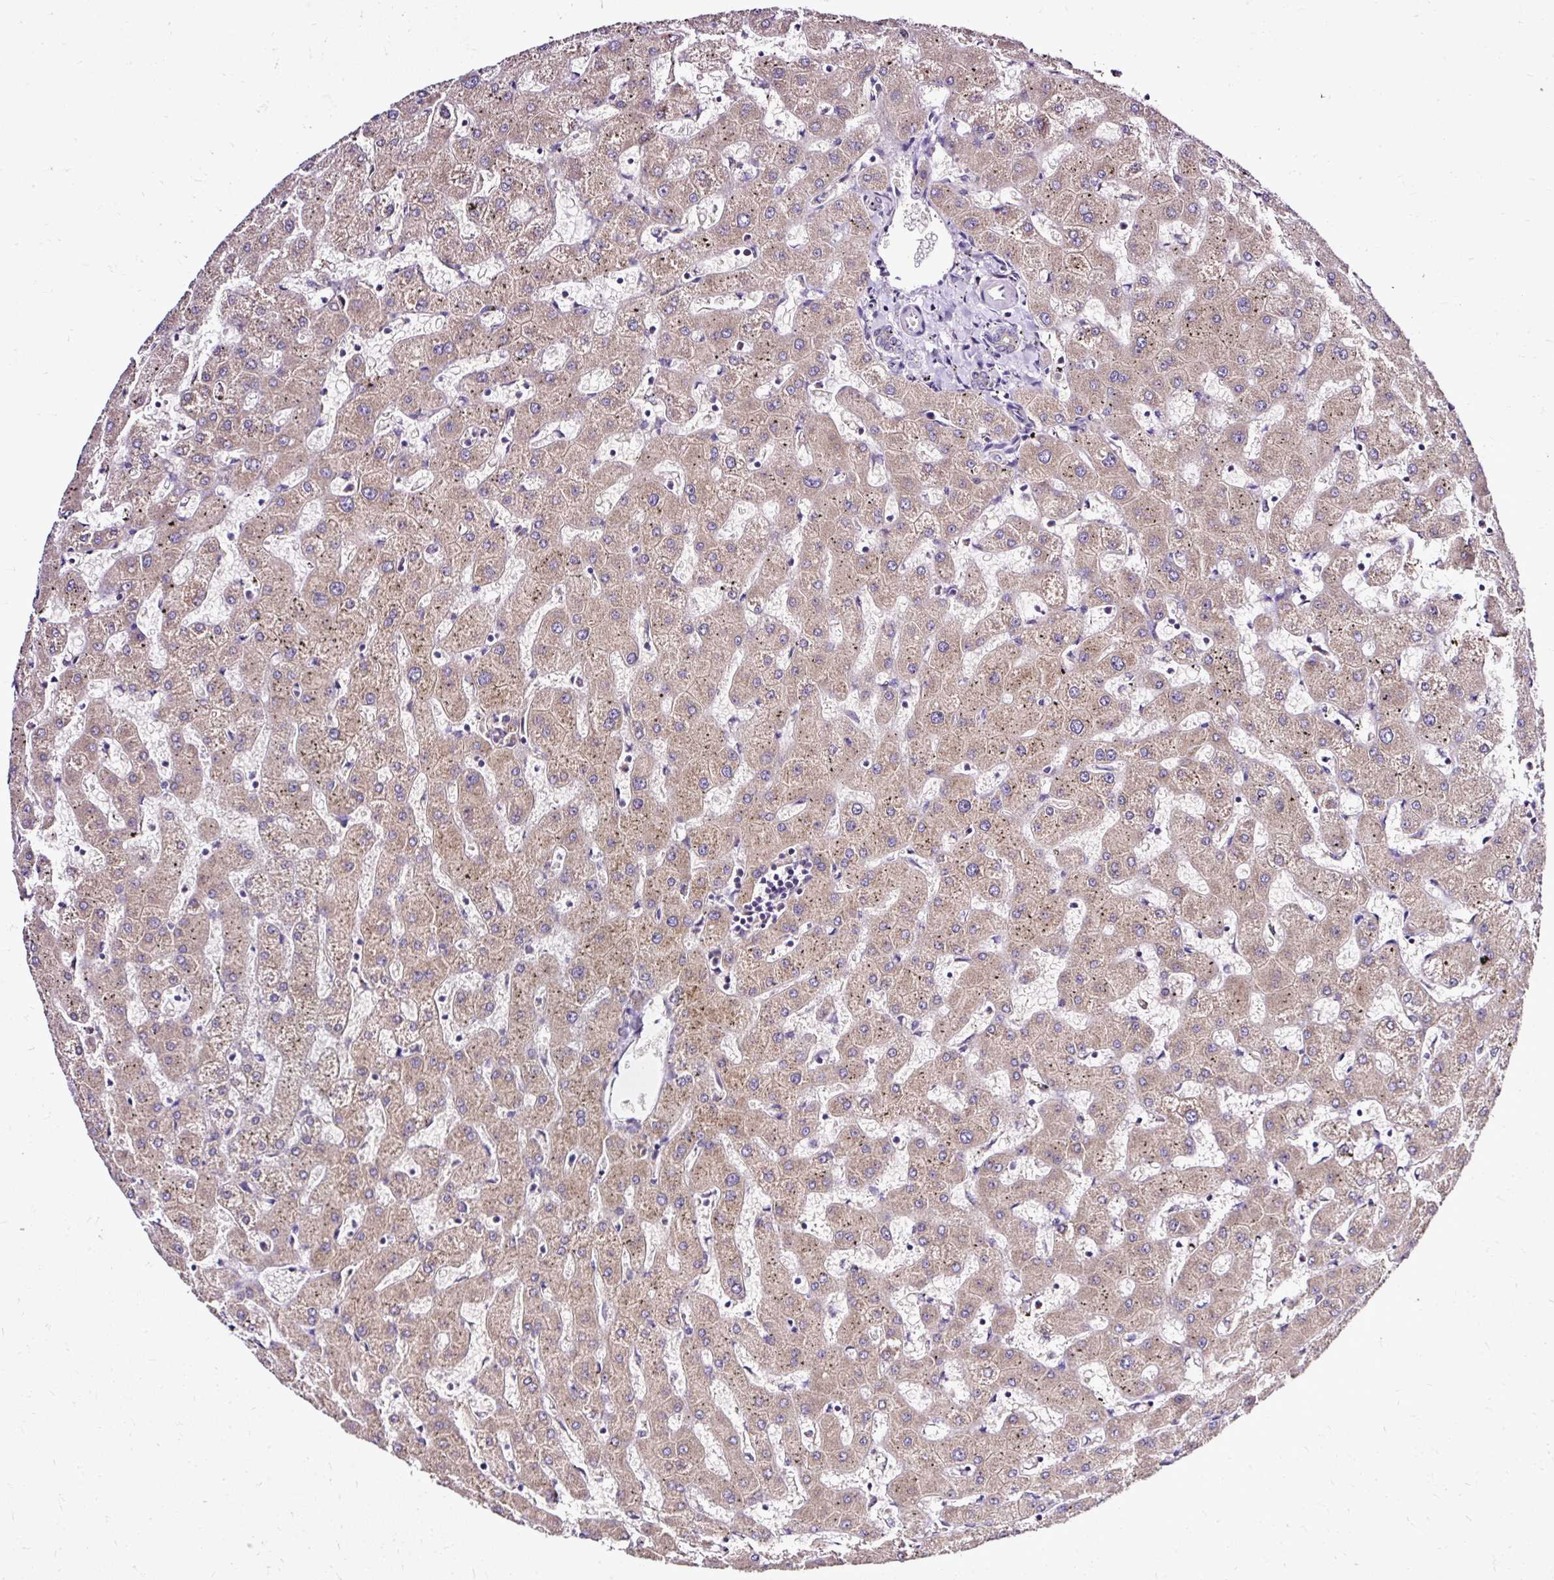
{"staining": {"intensity": "negative", "quantity": "none", "location": "none"}, "tissue": "liver", "cell_type": "Cholangiocytes", "image_type": "normal", "snomed": [{"axis": "morphology", "description": "Normal tissue, NOS"}, {"axis": "topography", "description": "Liver"}], "caption": "Immunohistochemistry of unremarkable human liver demonstrates no staining in cholangiocytes.", "gene": "SEC63", "patient": {"sex": "female", "age": 63}}